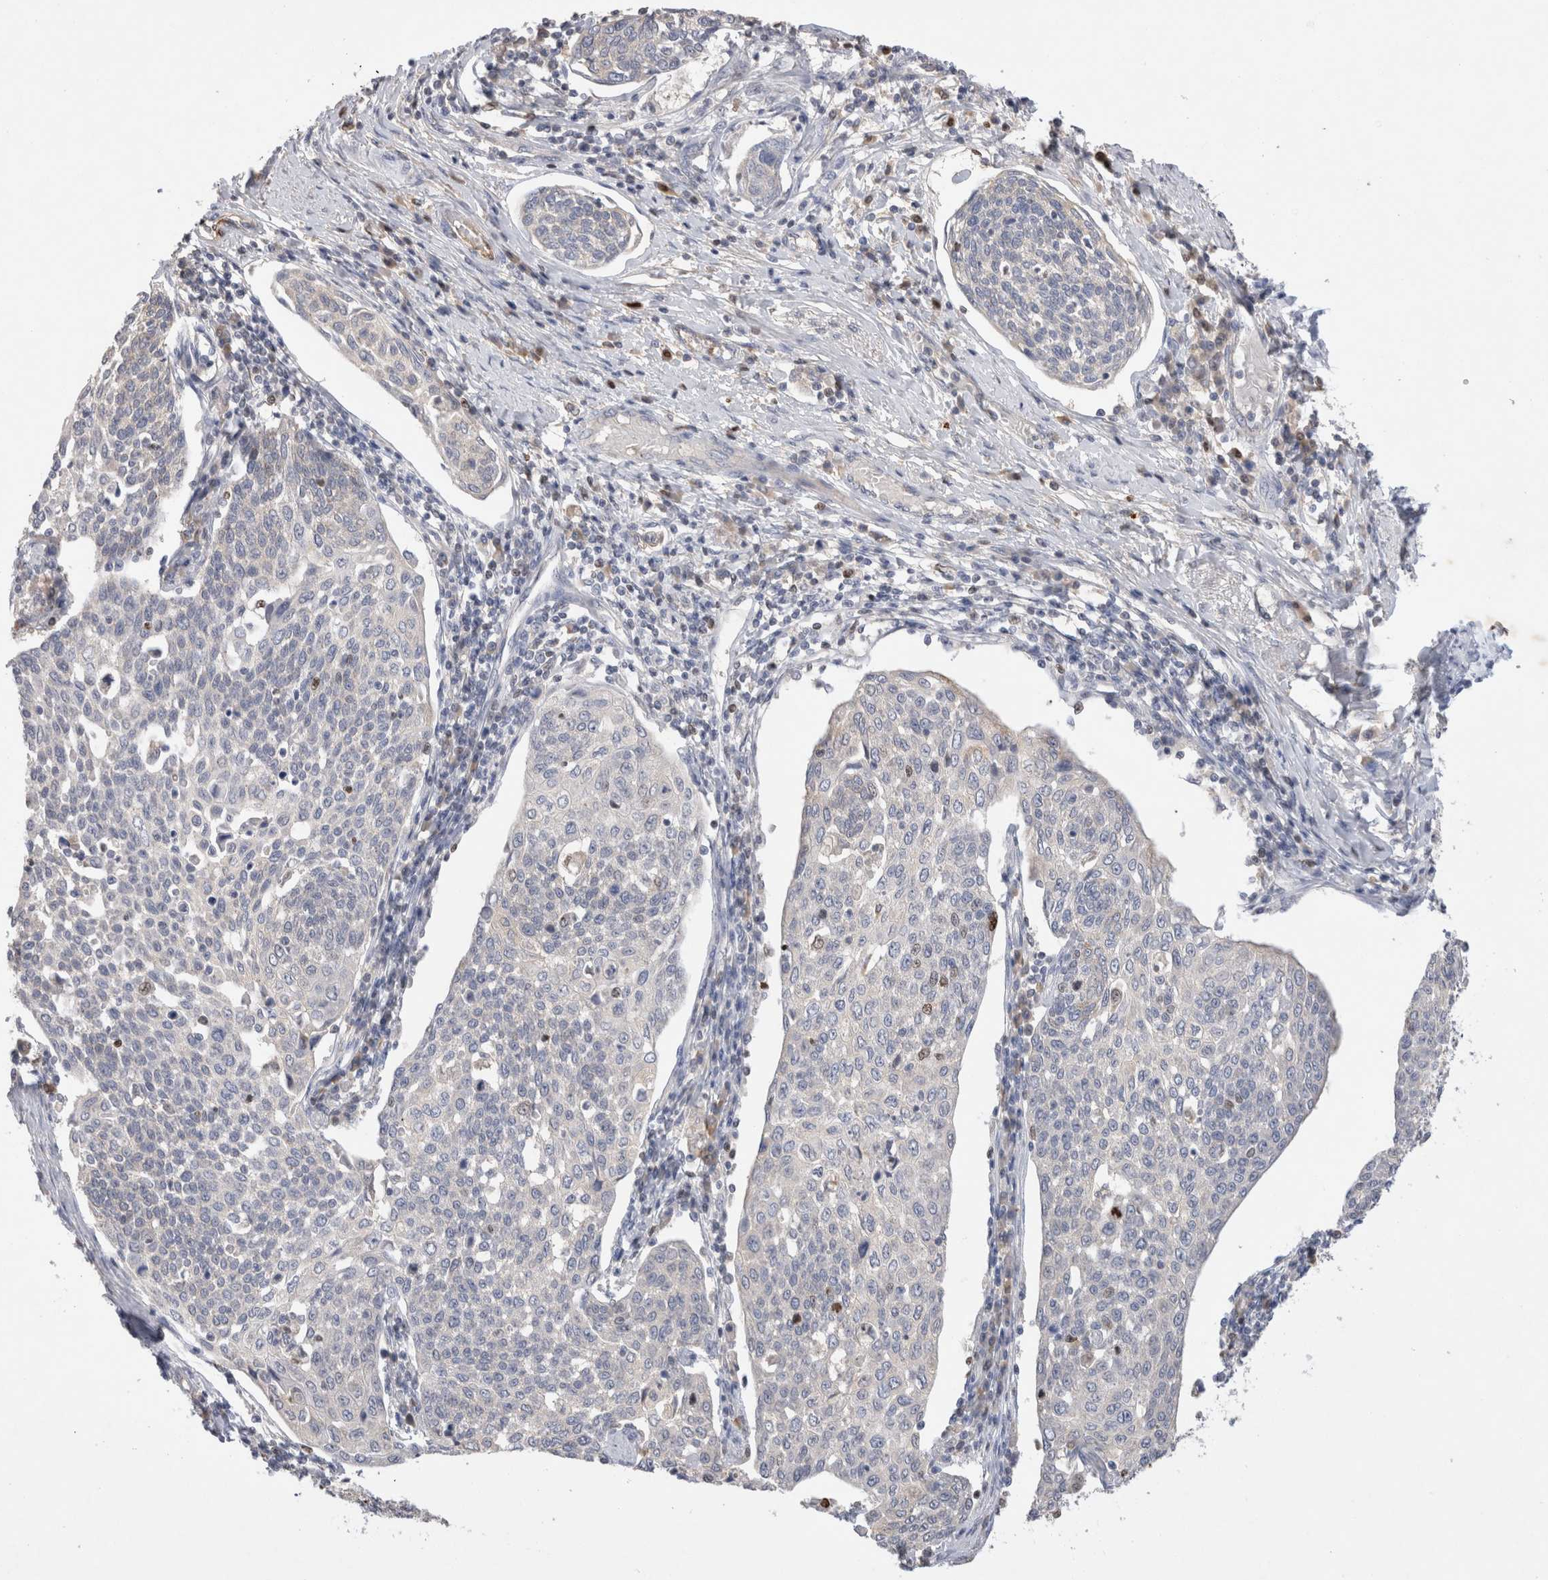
{"staining": {"intensity": "negative", "quantity": "none", "location": "none"}, "tissue": "cervical cancer", "cell_type": "Tumor cells", "image_type": "cancer", "snomed": [{"axis": "morphology", "description": "Squamous cell carcinoma, NOS"}, {"axis": "topography", "description": "Cervix"}], "caption": "Immunohistochemistry (IHC) photomicrograph of neoplastic tissue: human cervical cancer (squamous cell carcinoma) stained with DAB demonstrates no significant protein positivity in tumor cells.", "gene": "GAS1", "patient": {"sex": "female", "age": 34}}